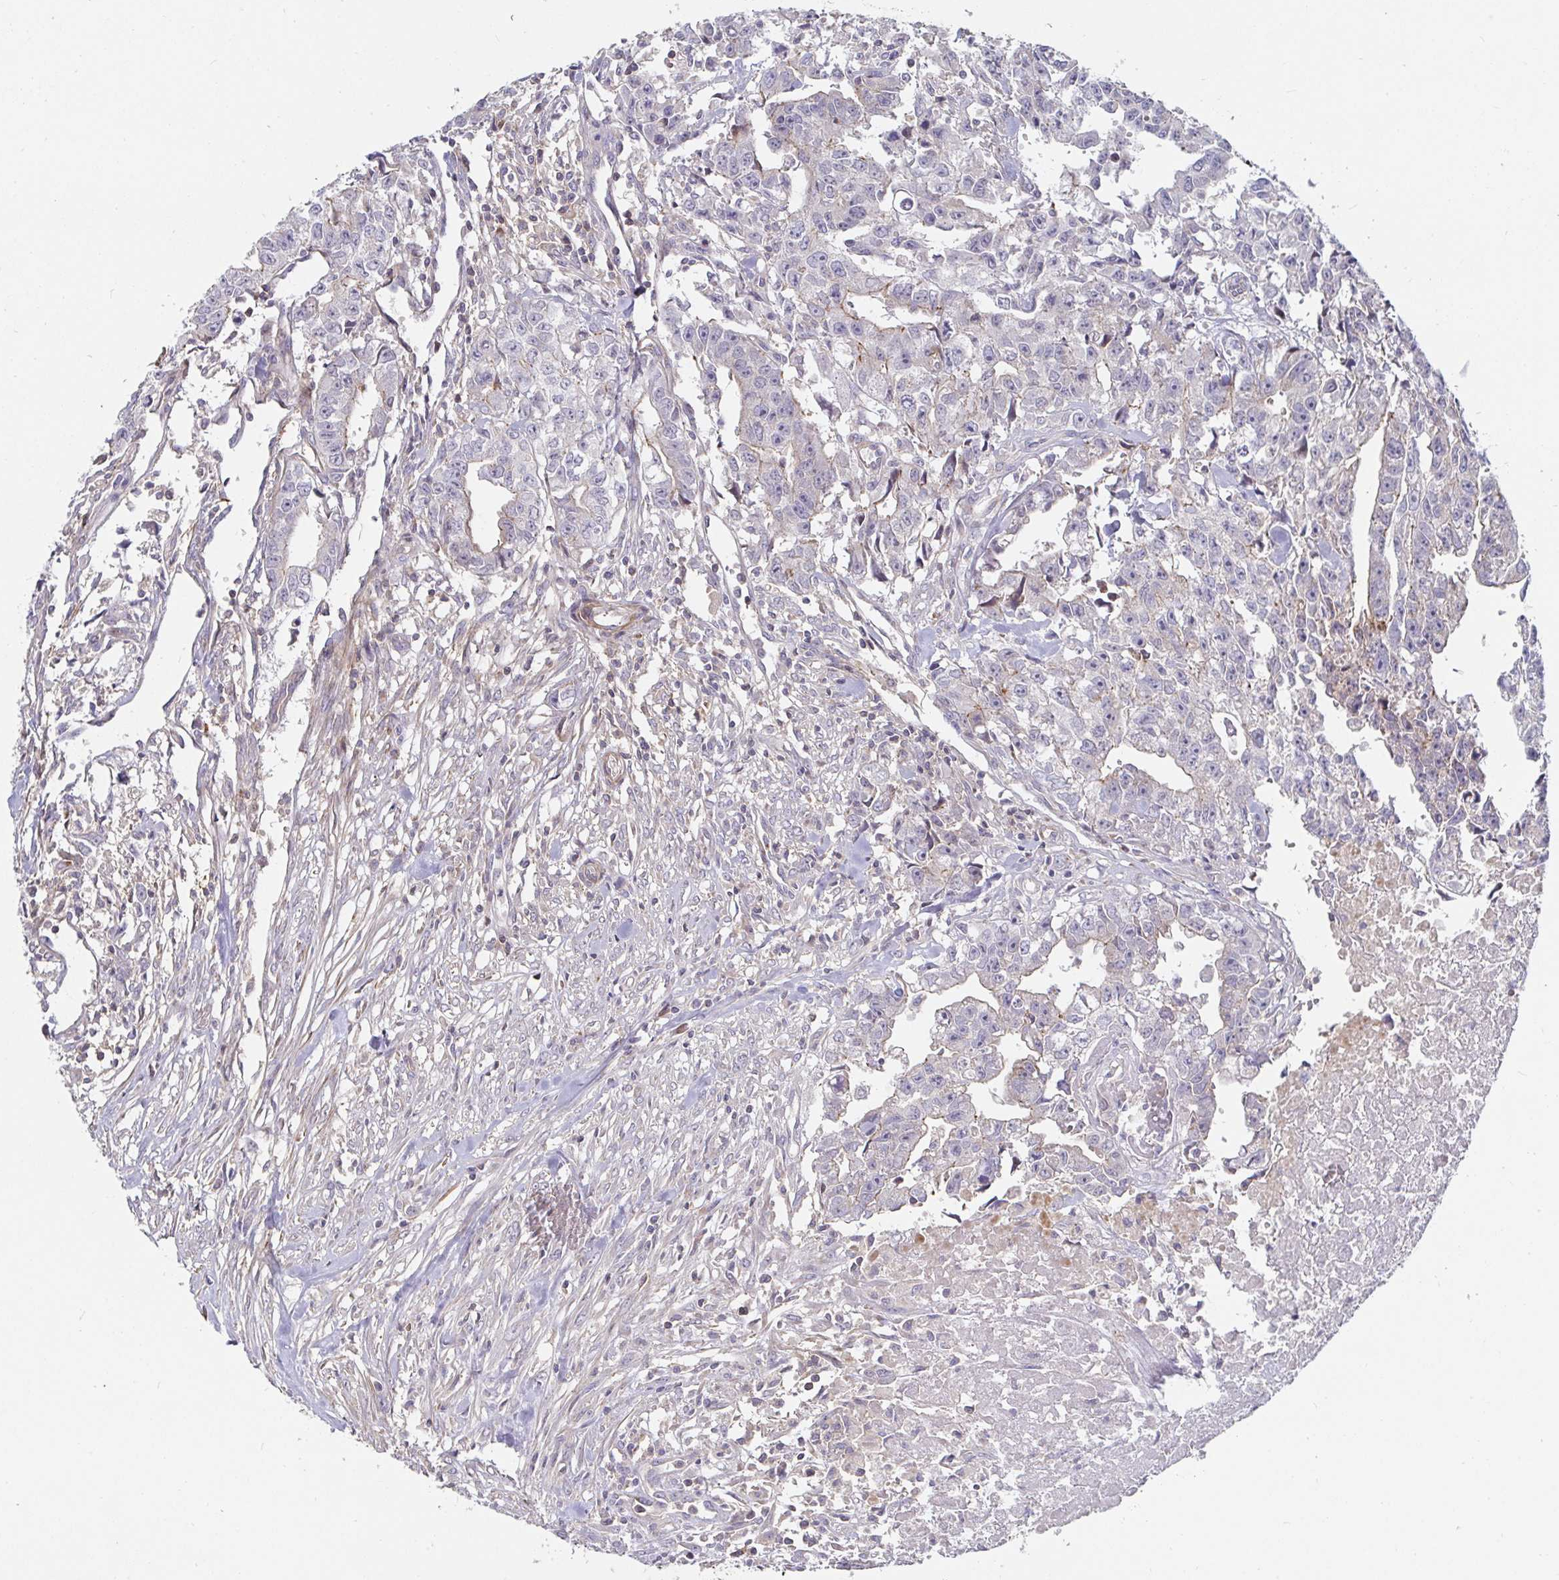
{"staining": {"intensity": "weak", "quantity": "<25%", "location": "cytoplasmic/membranous"}, "tissue": "testis cancer", "cell_type": "Tumor cells", "image_type": "cancer", "snomed": [{"axis": "morphology", "description": "Carcinoma, Embryonal, NOS"}, {"axis": "morphology", "description": "Teratoma, malignant, NOS"}, {"axis": "topography", "description": "Testis"}], "caption": "IHC of testis embryonal carcinoma demonstrates no positivity in tumor cells.", "gene": "SSH2", "patient": {"sex": "male", "age": 24}}